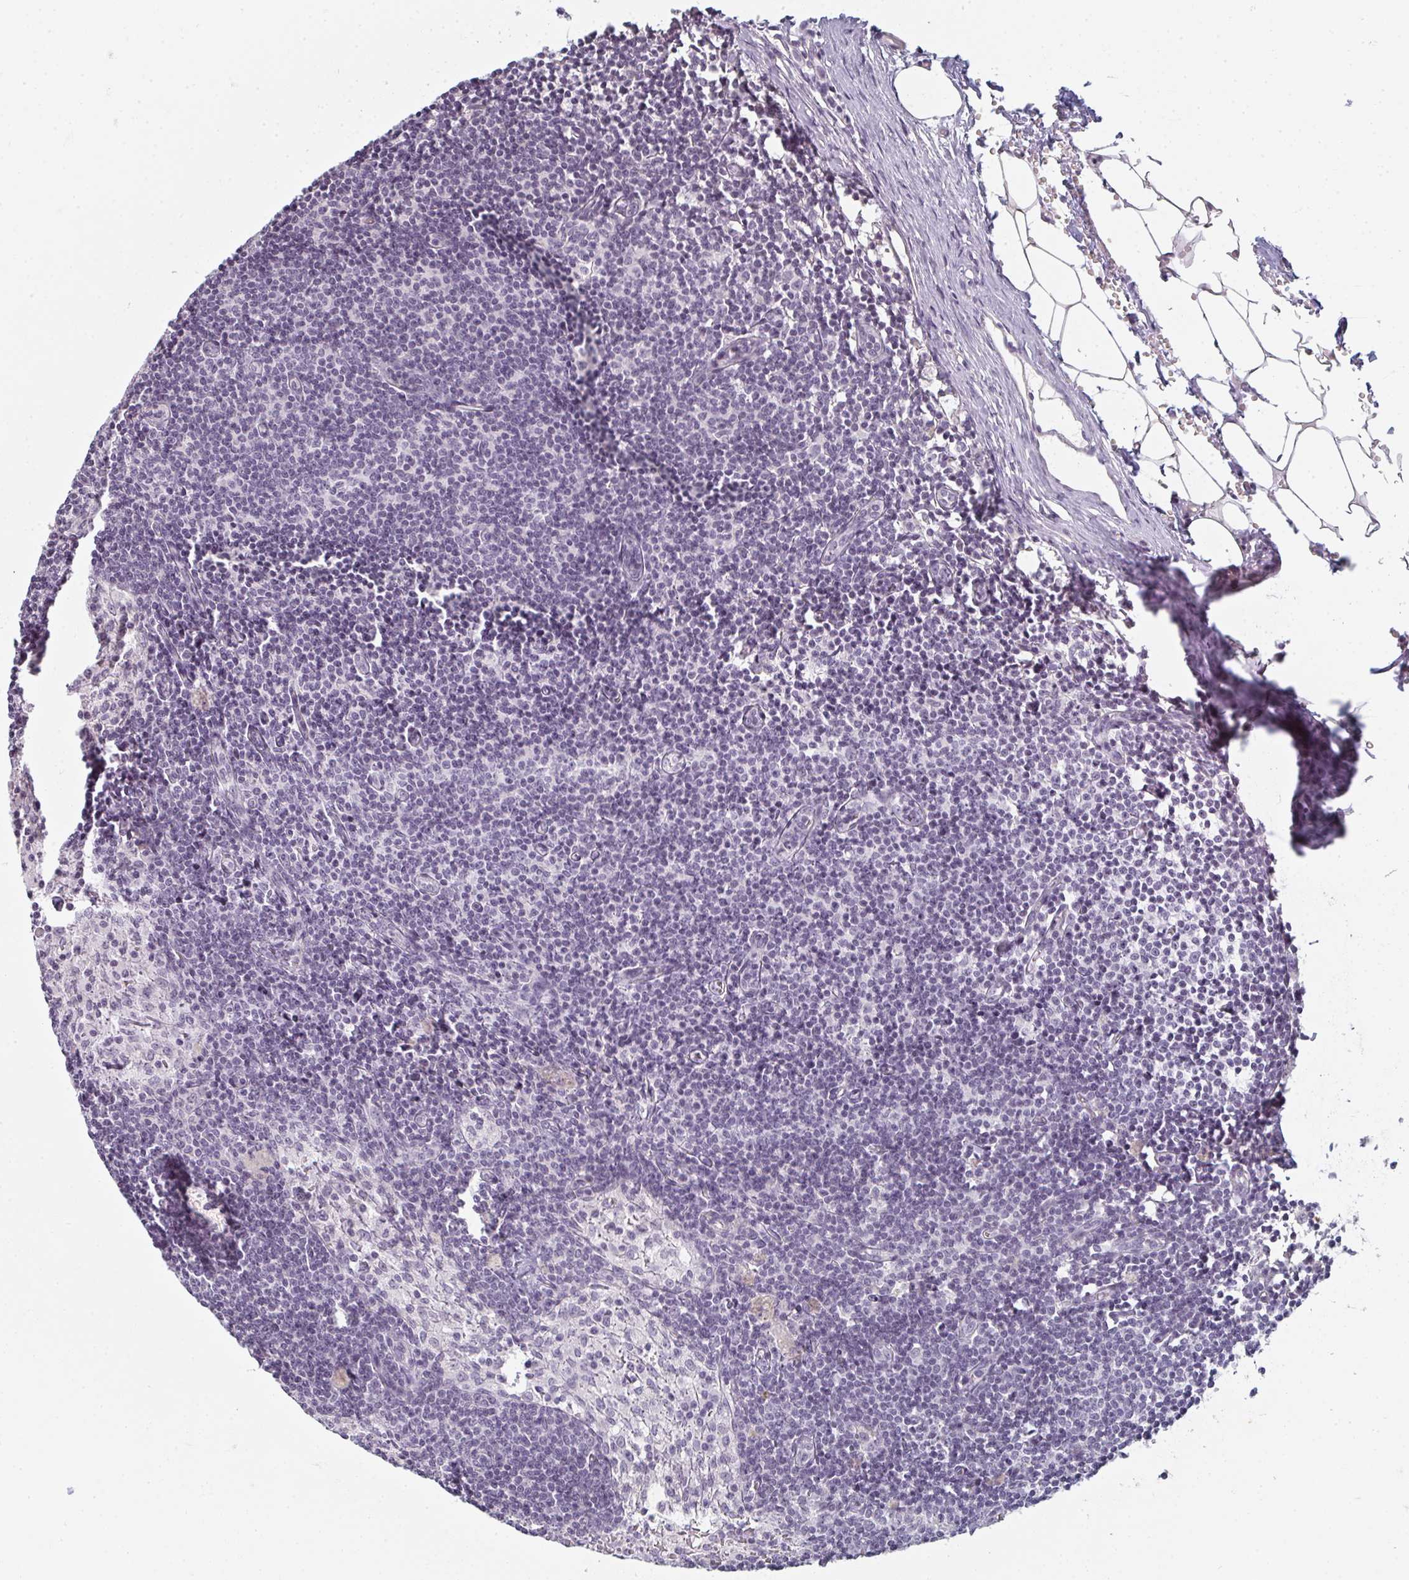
{"staining": {"intensity": "negative", "quantity": "none", "location": "none"}, "tissue": "lymph node", "cell_type": "Germinal center cells", "image_type": "normal", "snomed": [{"axis": "morphology", "description": "Normal tissue, NOS"}, {"axis": "topography", "description": "Lymph node"}], "caption": "An immunohistochemistry (IHC) photomicrograph of benign lymph node is shown. There is no staining in germinal center cells of lymph node.", "gene": "RBBP6", "patient": {"sex": "male", "age": 49}}